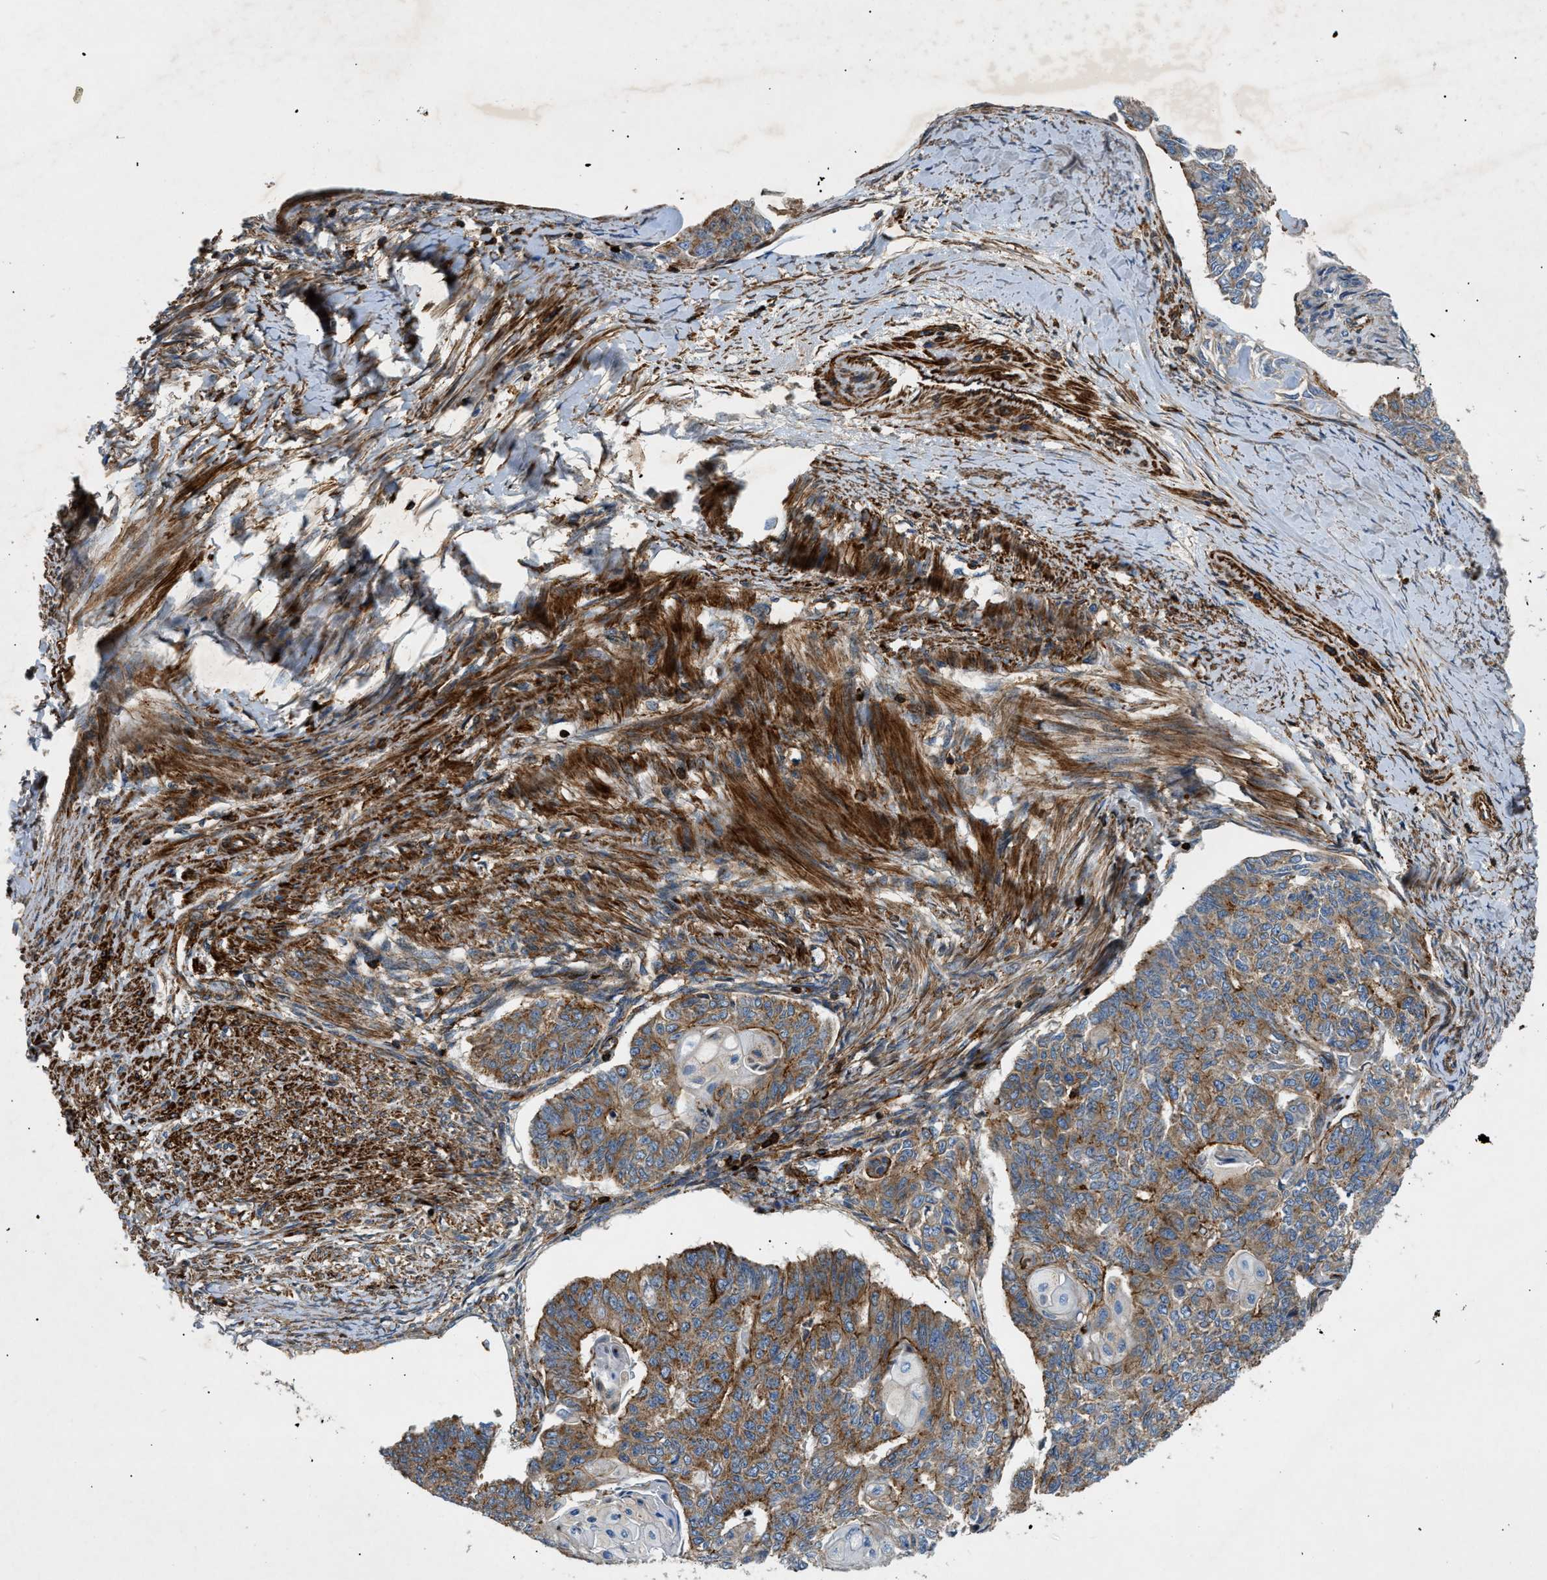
{"staining": {"intensity": "moderate", "quantity": ">75%", "location": "cytoplasmic/membranous"}, "tissue": "endometrial cancer", "cell_type": "Tumor cells", "image_type": "cancer", "snomed": [{"axis": "morphology", "description": "Adenocarcinoma, NOS"}, {"axis": "topography", "description": "Endometrium"}], "caption": "Immunohistochemical staining of endometrial adenocarcinoma shows medium levels of moderate cytoplasmic/membranous positivity in about >75% of tumor cells.", "gene": "DHODH", "patient": {"sex": "female", "age": 32}}